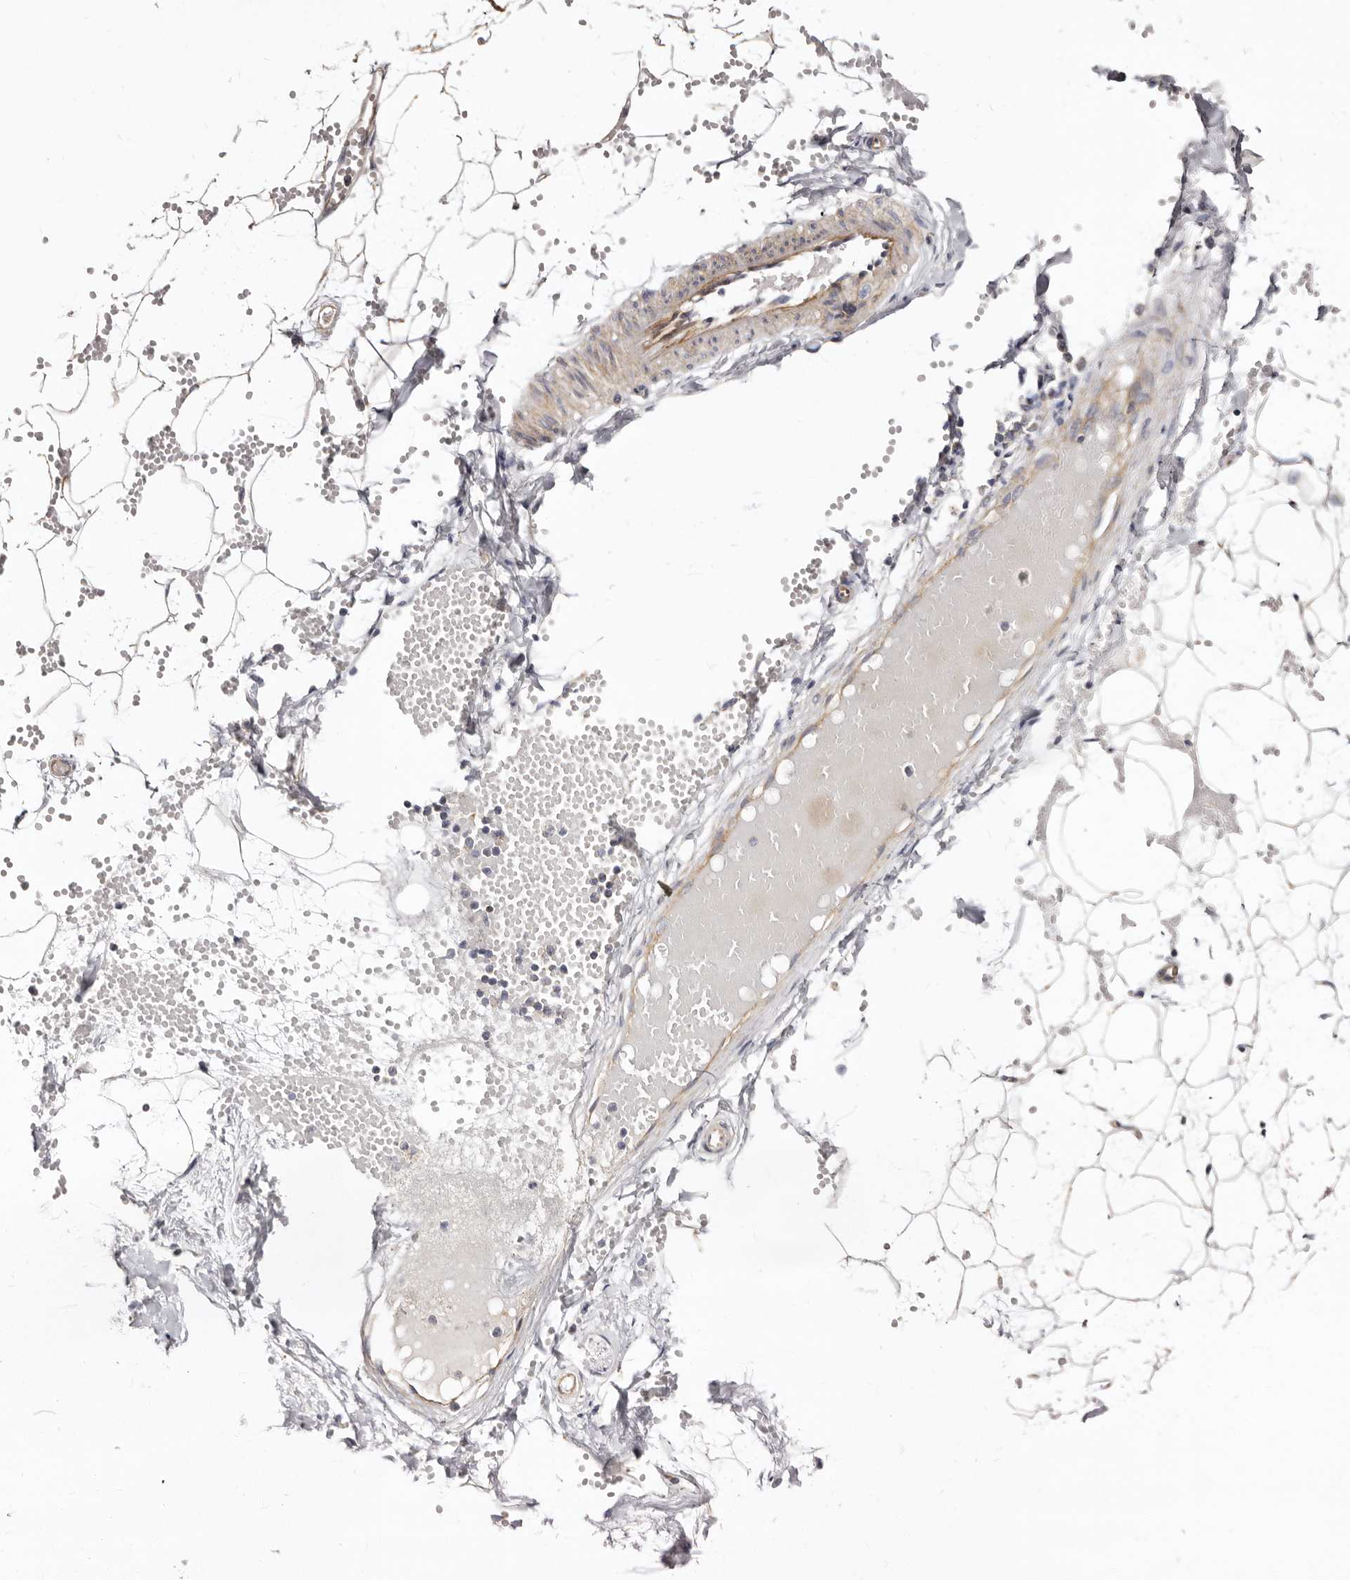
{"staining": {"intensity": "weak", "quantity": ">75%", "location": "cytoplasmic/membranous"}, "tissue": "adipose tissue", "cell_type": "Adipocytes", "image_type": "normal", "snomed": [{"axis": "morphology", "description": "Normal tissue, NOS"}, {"axis": "topography", "description": "Breast"}], "caption": "Immunohistochemical staining of unremarkable adipose tissue reveals low levels of weak cytoplasmic/membranous positivity in approximately >75% of adipocytes.", "gene": "BAIAP2L1", "patient": {"sex": "female", "age": 23}}